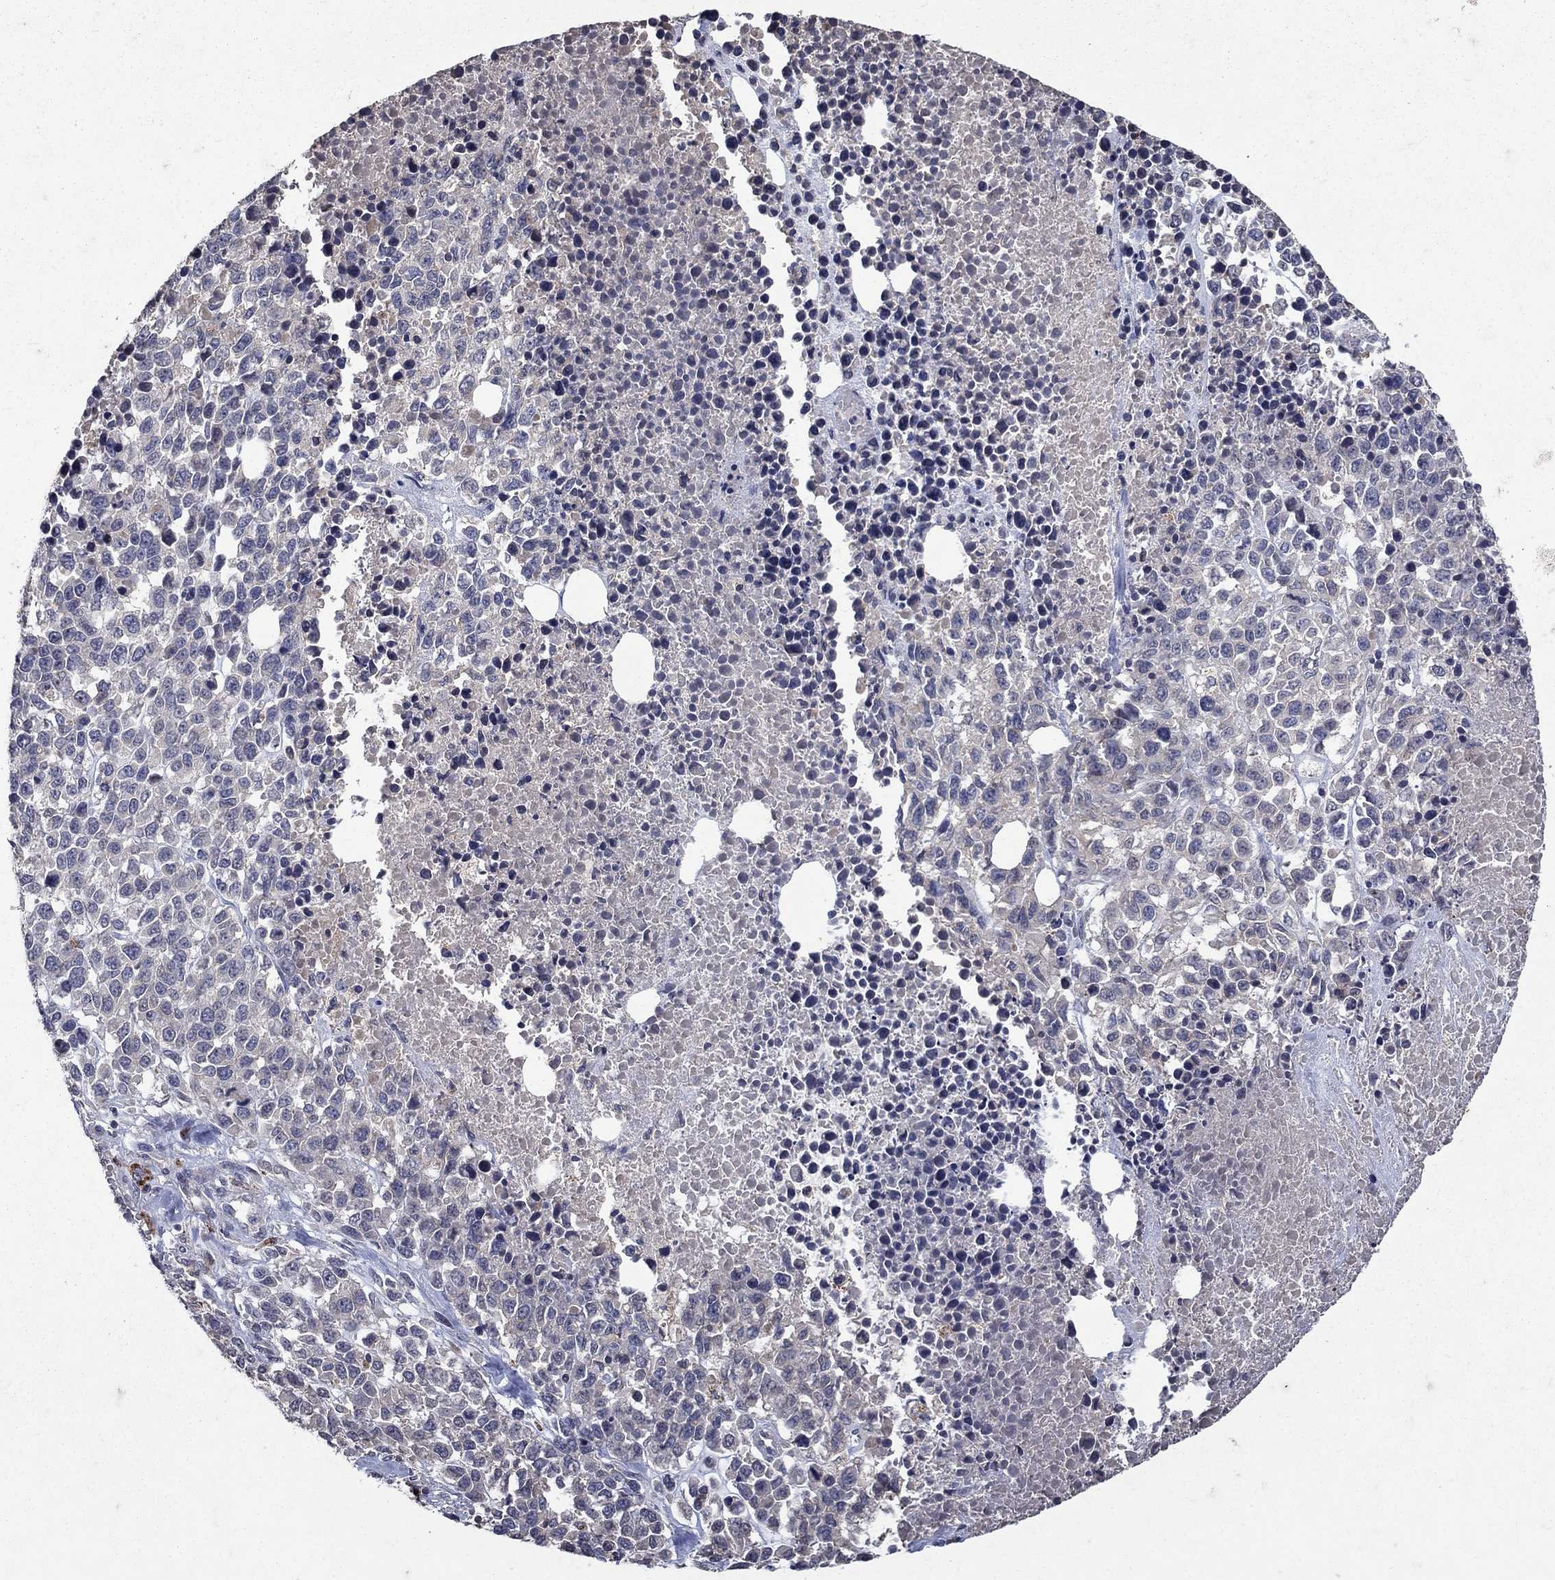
{"staining": {"intensity": "negative", "quantity": "none", "location": "none"}, "tissue": "melanoma", "cell_type": "Tumor cells", "image_type": "cancer", "snomed": [{"axis": "morphology", "description": "Malignant melanoma, Metastatic site"}, {"axis": "topography", "description": "Skin"}], "caption": "Immunohistochemistry (IHC) image of neoplastic tissue: human malignant melanoma (metastatic site) stained with DAB exhibits no significant protein staining in tumor cells.", "gene": "NPC2", "patient": {"sex": "male", "age": 84}}